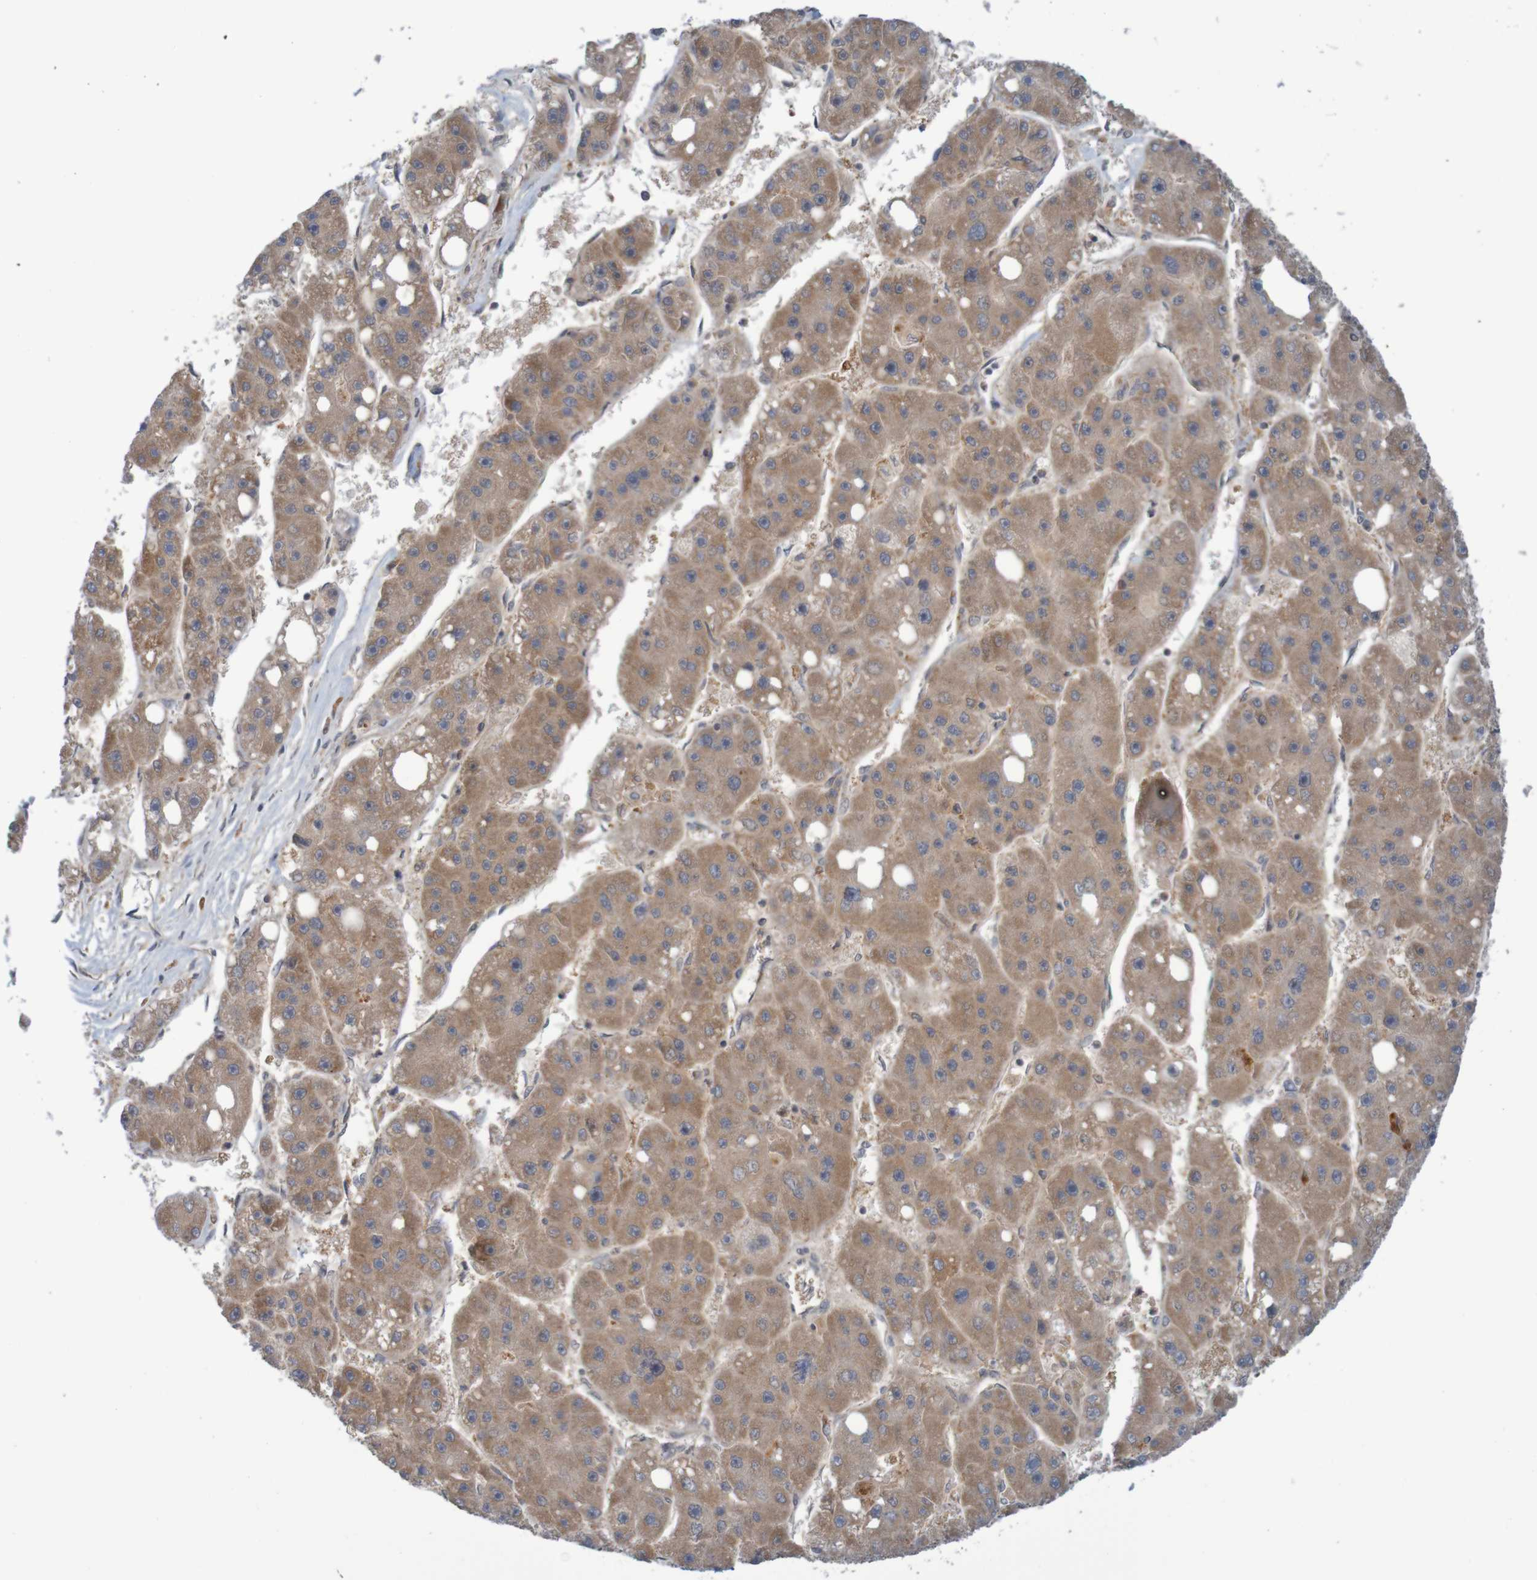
{"staining": {"intensity": "moderate", "quantity": ">75%", "location": "cytoplasmic/membranous"}, "tissue": "liver cancer", "cell_type": "Tumor cells", "image_type": "cancer", "snomed": [{"axis": "morphology", "description": "Carcinoma, Hepatocellular, NOS"}, {"axis": "topography", "description": "Liver"}], "caption": "IHC photomicrograph of neoplastic tissue: human hepatocellular carcinoma (liver) stained using immunohistochemistry shows medium levels of moderate protein expression localized specifically in the cytoplasmic/membranous of tumor cells, appearing as a cytoplasmic/membranous brown color.", "gene": "ANKK1", "patient": {"sex": "female", "age": 61}}